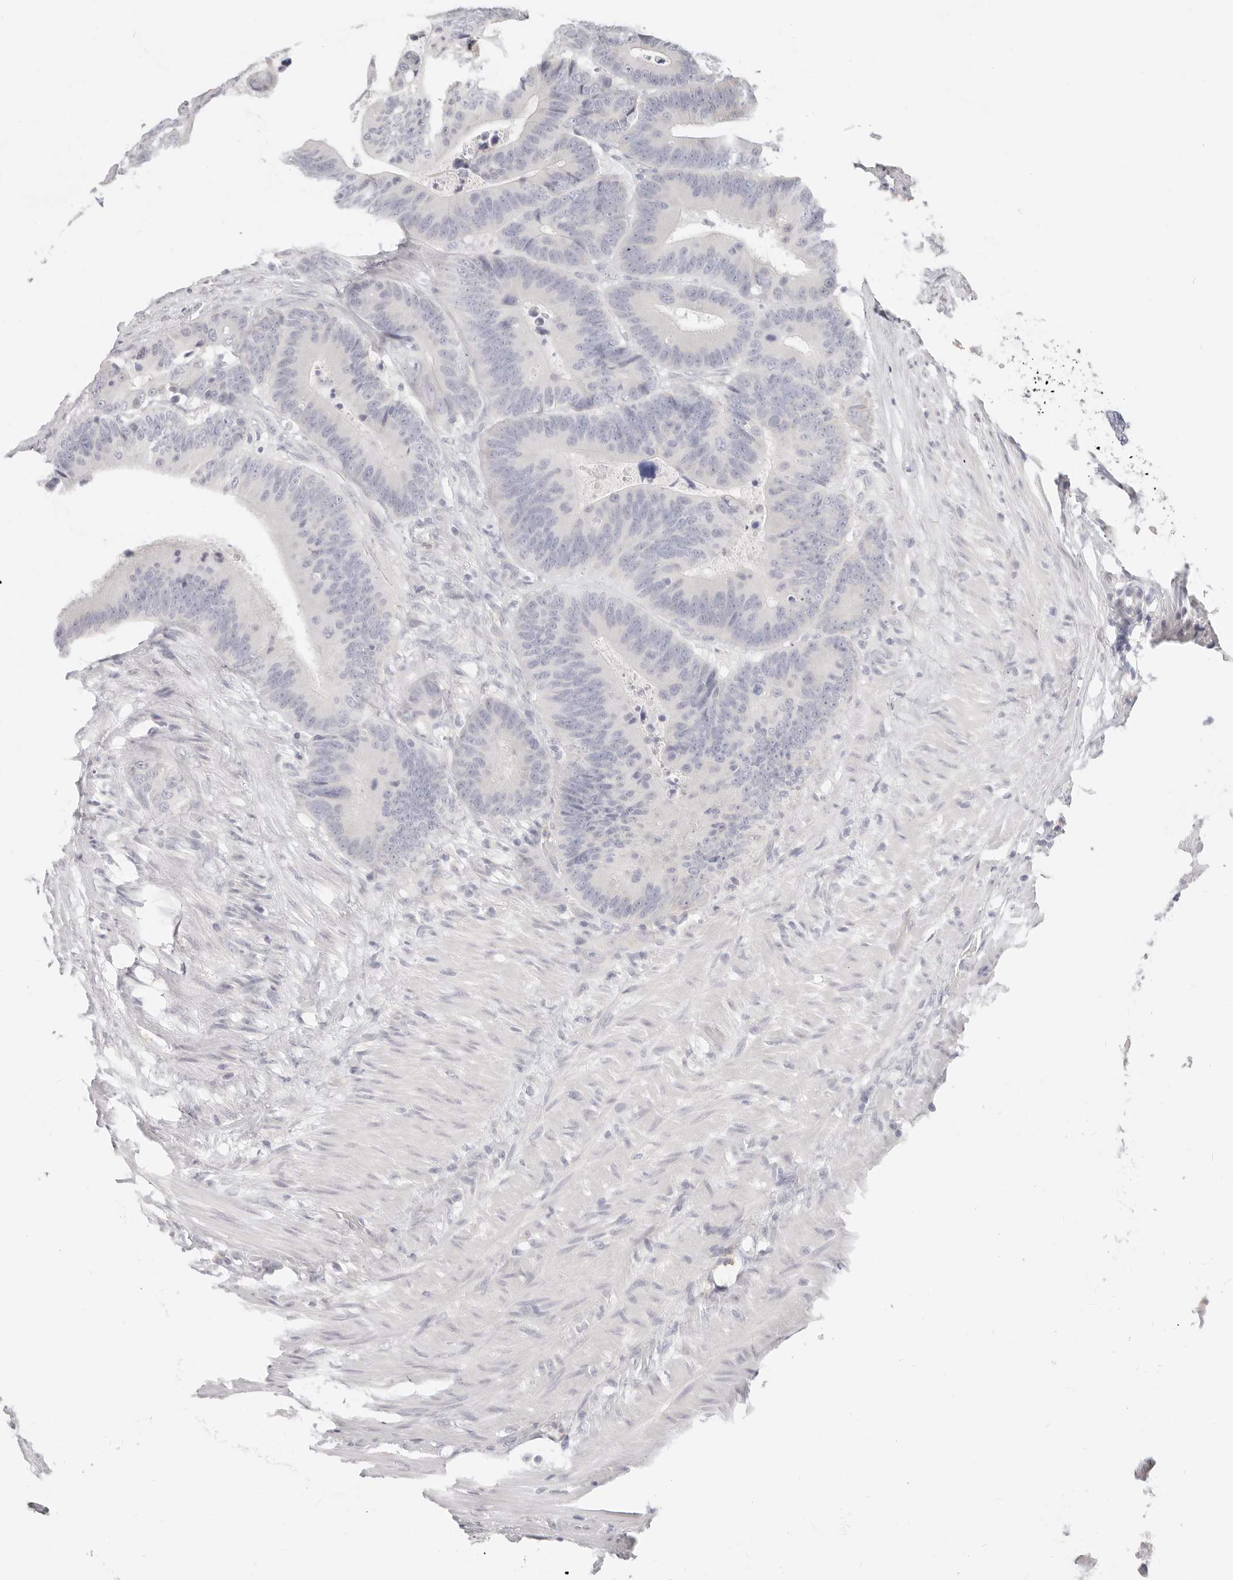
{"staining": {"intensity": "negative", "quantity": "none", "location": "none"}, "tissue": "colorectal cancer", "cell_type": "Tumor cells", "image_type": "cancer", "snomed": [{"axis": "morphology", "description": "Adenocarcinoma, NOS"}, {"axis": "topography", "description": "Colon"}], "caption": "IHC image of neoplastic tissue: colorectal cancer stained with DAB reveals no significant protein positivity in tumor cells.", "gene": "ASCL1", "patient": {"sex": "male", "age": 83}}